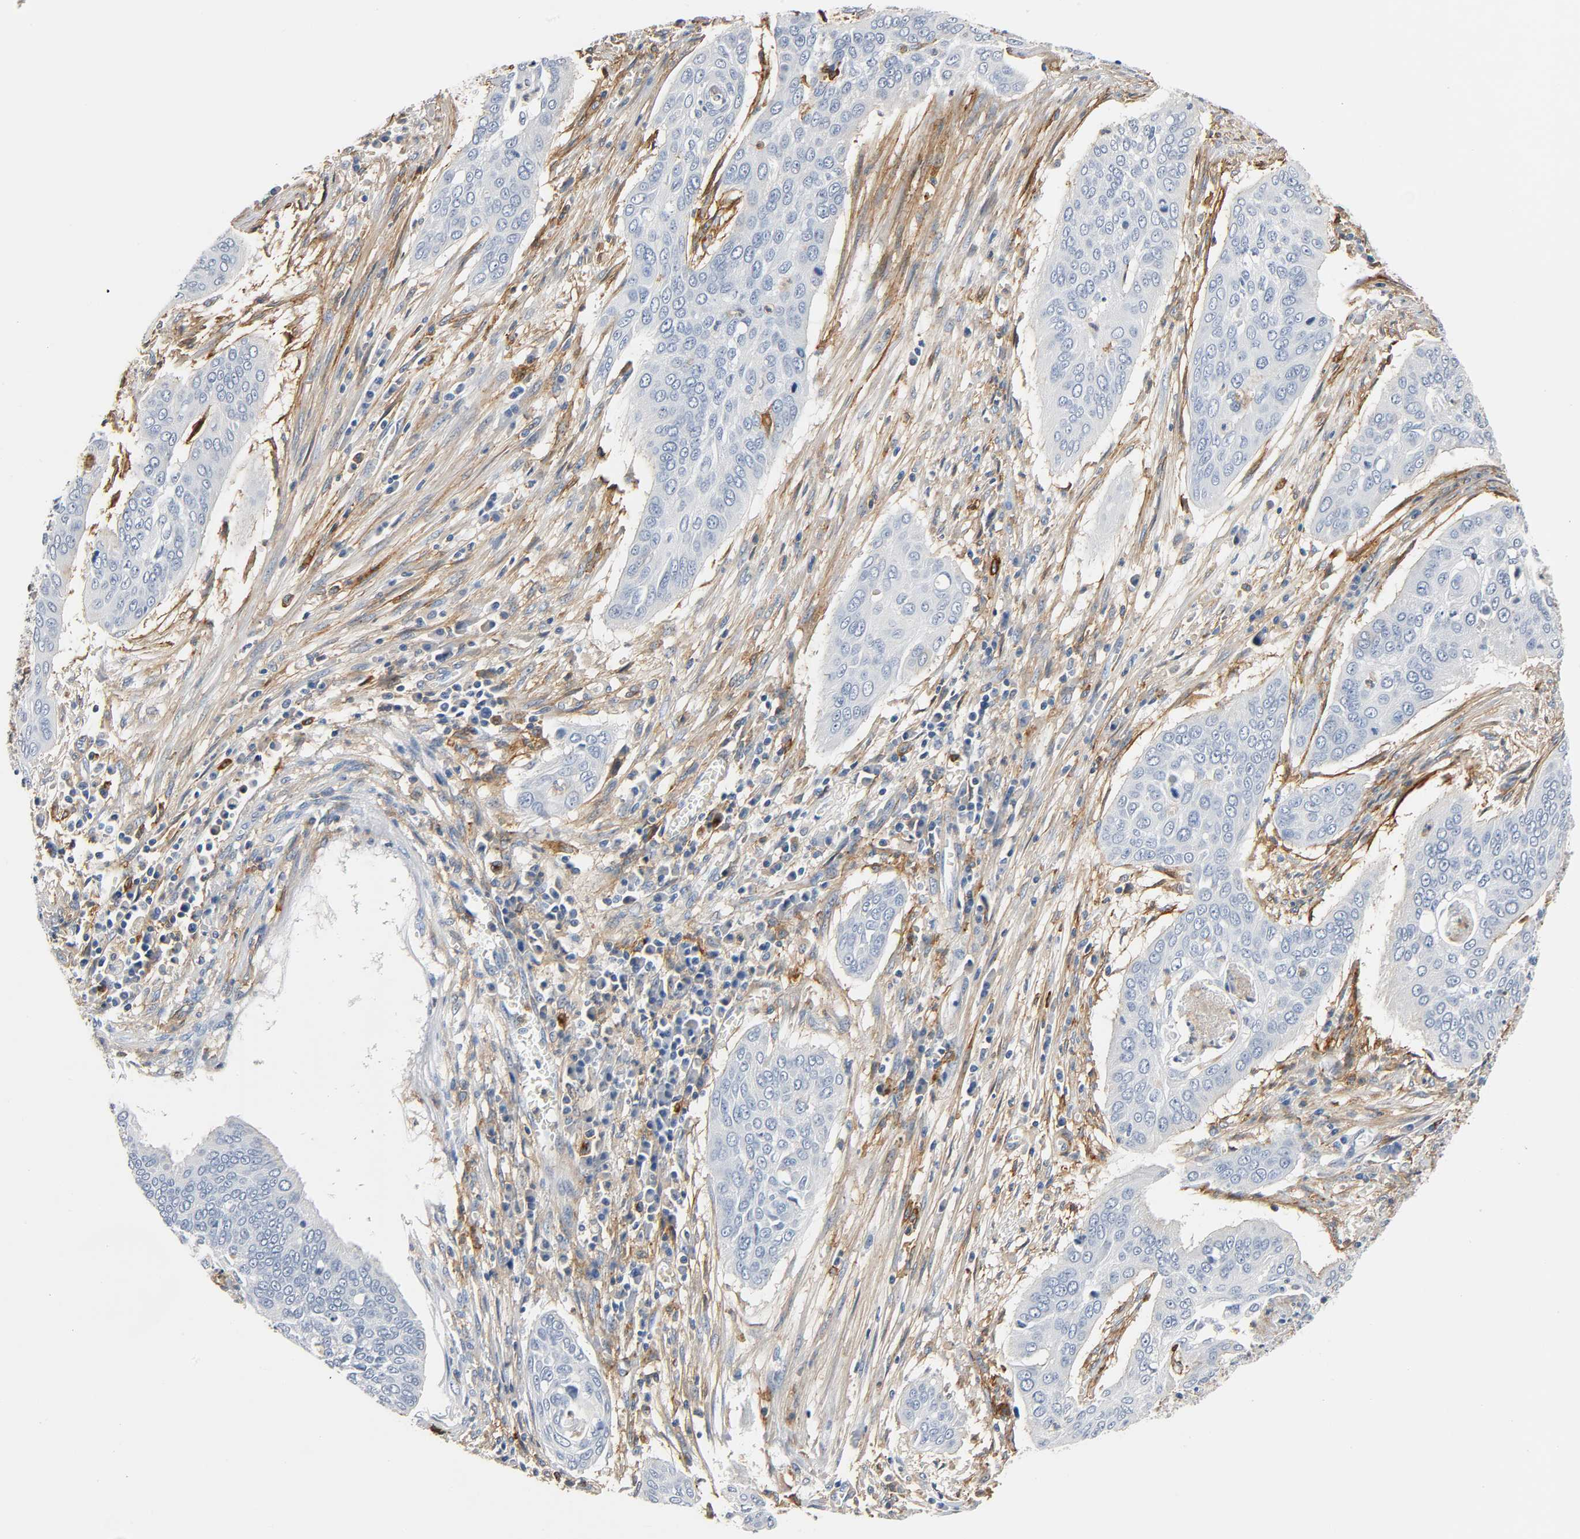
{"staining": {"intensity": "negative", "quantity": "none", "location": "none"}, "tissue": "cervical cancer", "cell_type": "Tumor cells", "image_type": "cancer", "snomed": [{"axis": "morphology", "description": "Squamous cell carcinoma, NOS"}, {"axis": "topography", "description": "Cervix"}], "caption": "The photomicrograph demonstrates no staining of tumor cells in cervical cancer (squamous cell carcinoma).", "gene": "ANPEP", "patient": {"sex": "female", "age": 39}}